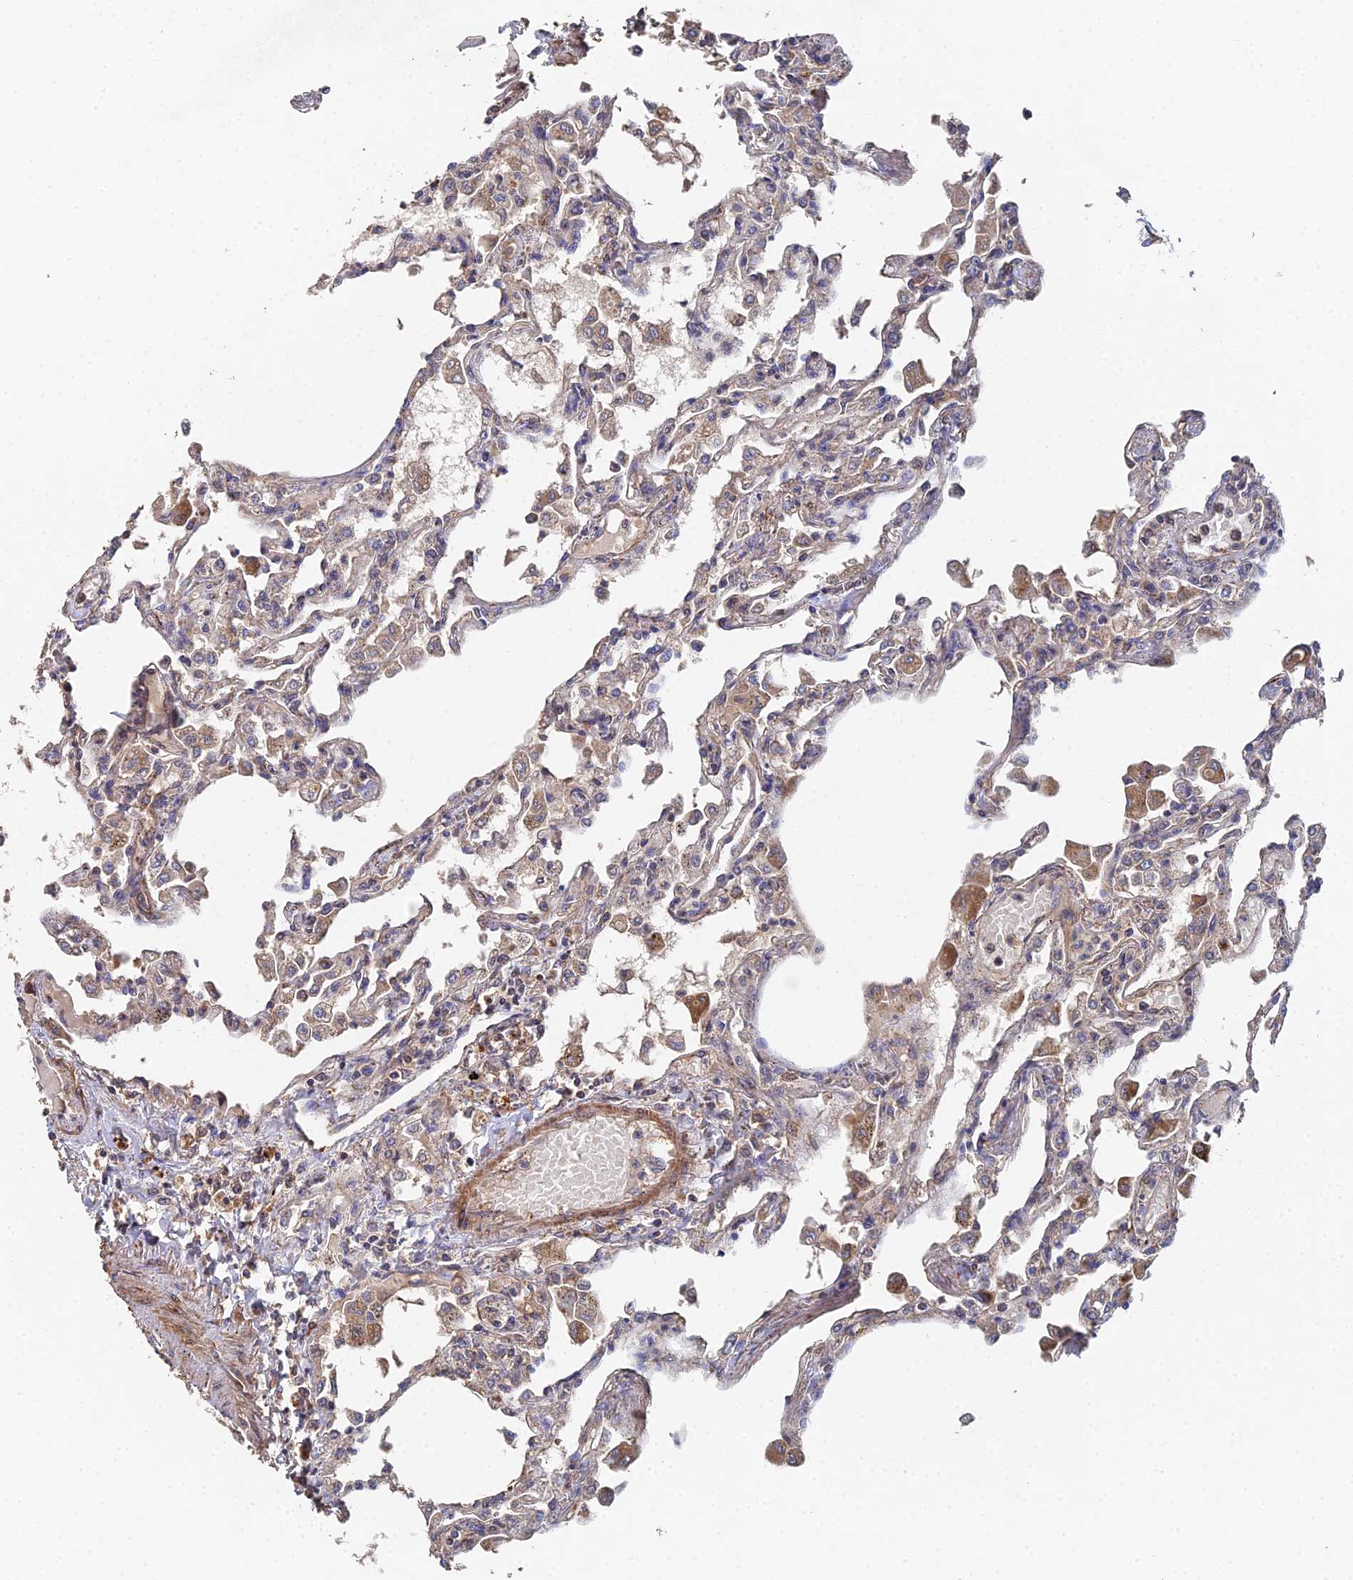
{"staining": {"intensity": "weak", "quantity": "25%-75%", "location": "cytoplasmic/membranous"}, "tissue": "lung", "cell_type": "Alveolar cells", "image_type": "normal", "snomed": [{"axis": "morphology", "description": "Normal tissue, NOS"}, {"axis": "topography", "description": "Bronchus"}, {"axis": "topography", "description": "Lung"}], "caption": "High-magnification brightfield microscopy of benign lung stained with DAB (brown) and counterstained with hematoxylin (blue). alveolar cells exhibit weak cytoplasmic/membranous positivity is appreciated in approximately25%-75% of cells.", "gene": "SPANXN4", "patient": {"sex": "female", "age": 49}}